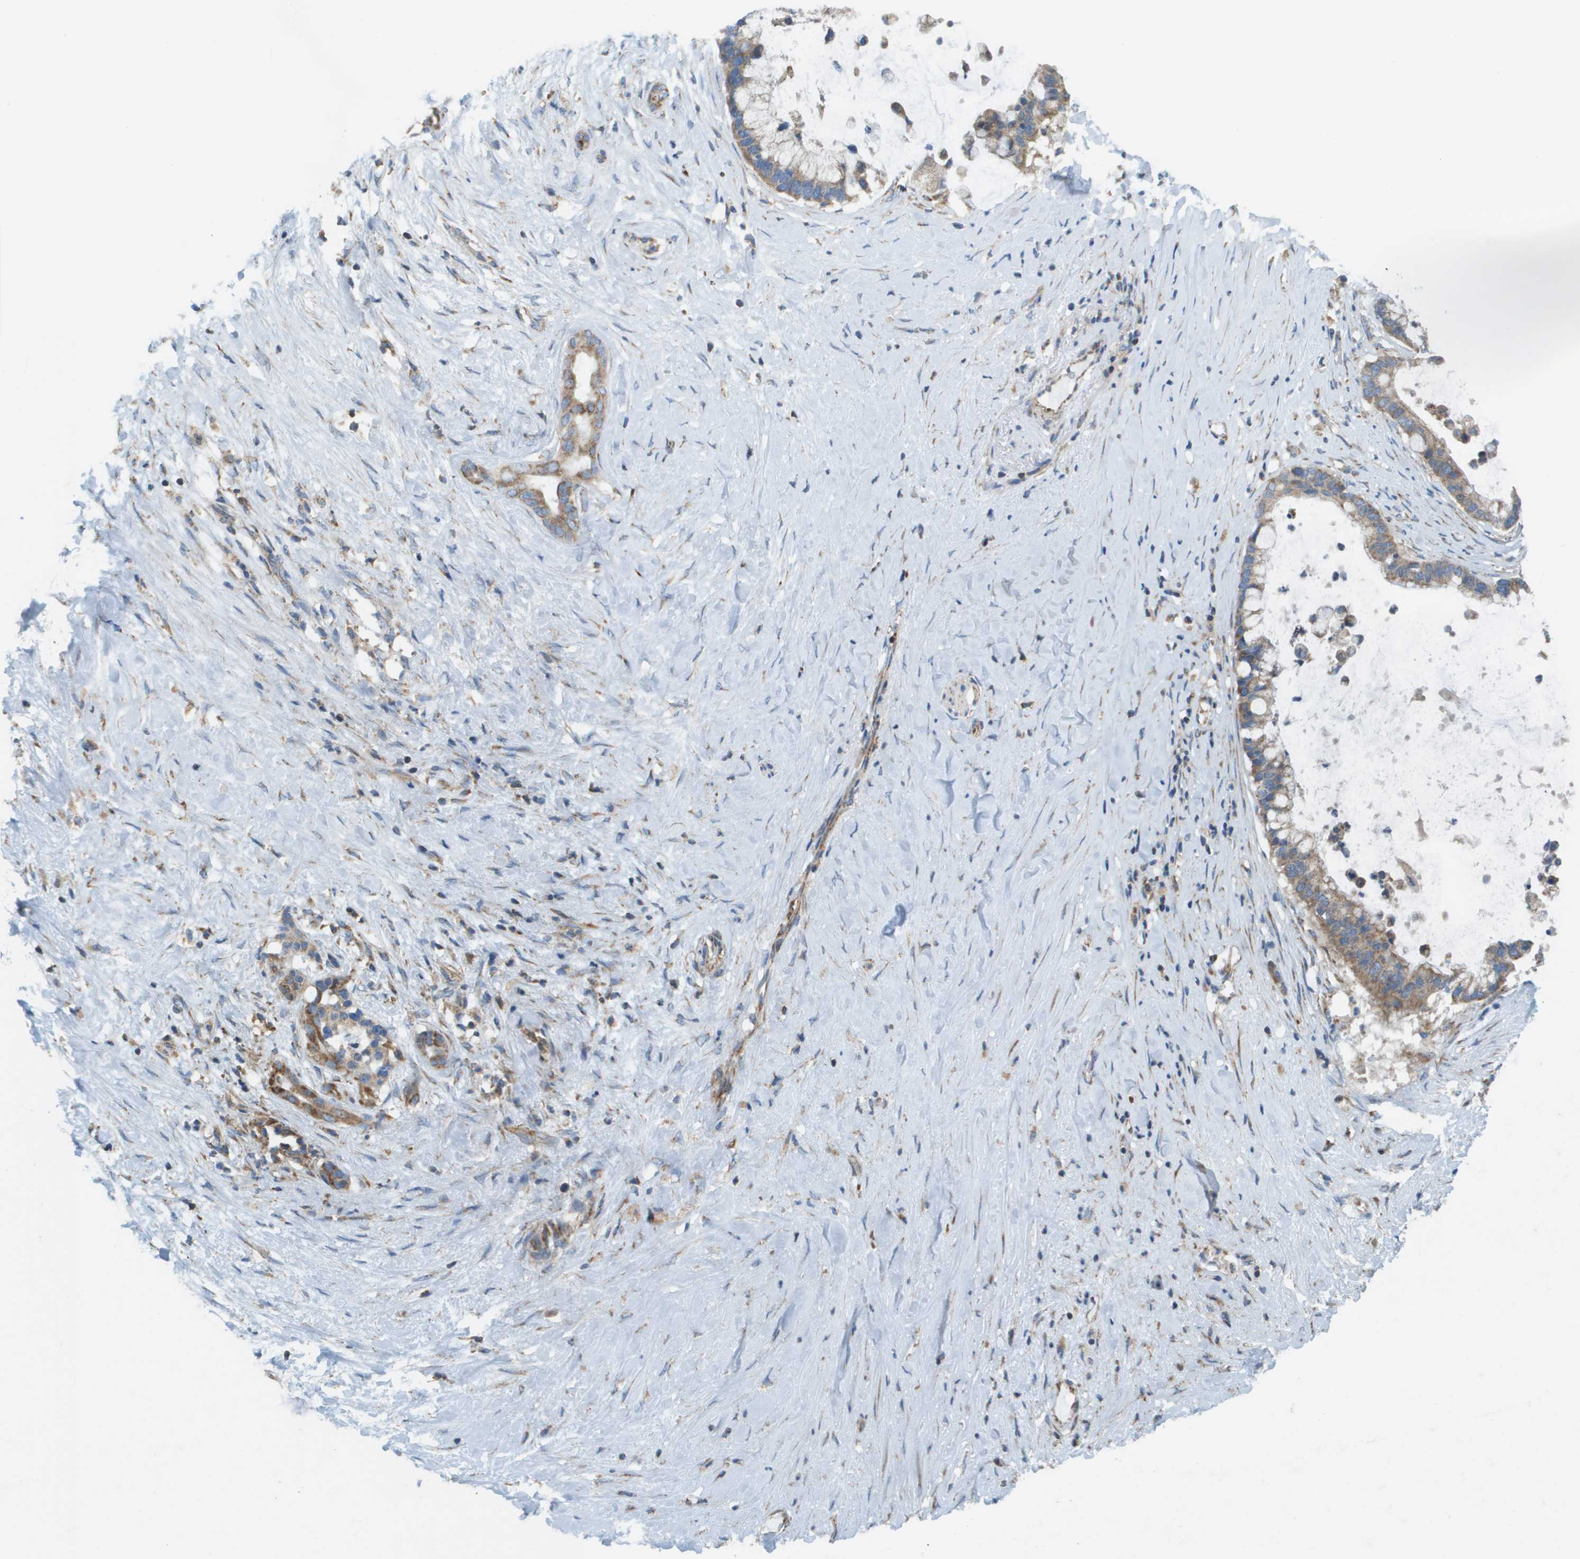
{"staining": {"intensity": "moderate", "quantity": ">75%", "location": "cytoplasmic/membranous"}, "tissue": "pancreatic cancer", "cell_type": "Tumor cells", "image_type": "cancer", "snomed": [{"axis": "morphology", "description": "Adenocarcinoma, NOS"}, {"axis": "topography", "description": "Pancreas"}], "caption": "Immunohistochemical staining of pancreatic cancer displays medium levels of moderate cytoplasmic/membranous expression in about >75% of tumor cells.", "gene": "TAOK3", "patient": {"sex": "male", "age": 41}}